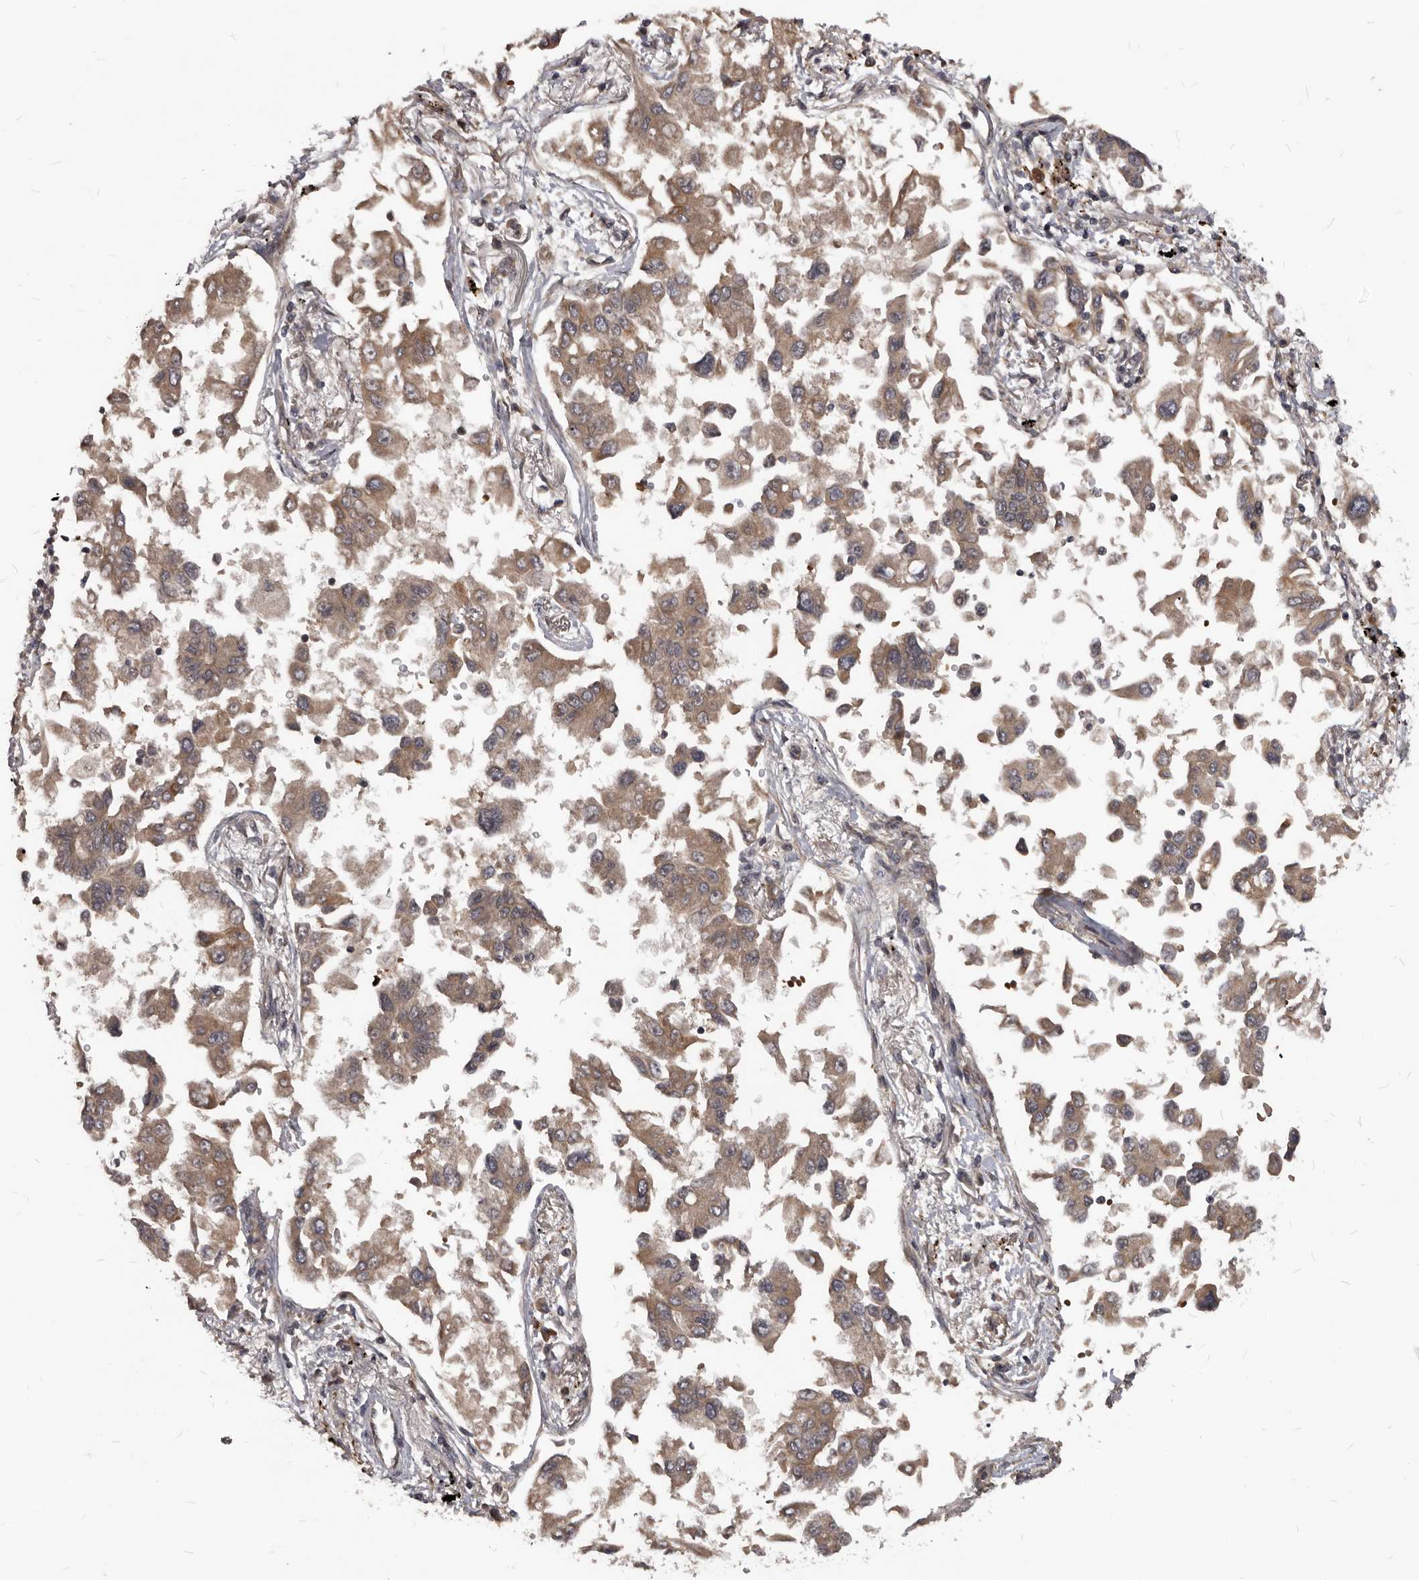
{"staining": {"intensity": "weak", "quantity": ">75%", "location": "cytoplasmic/membranous"}, "tissue": "lung cancer", "cell_type": "Tumor cells", "image_type": "cancer", "snomed": [{"axis": "morphology", "description": "Adenocarcinoma, NOS"}, {"axis": "topography", "description": "Lung"}], "caption": "The histopathology image shows immunohistochemical staining of adenocarcinoma (lung). There is weak cytoplasmic/membranous expression is identified in about >75% of tumor cells.", "gene": "GABPB2", "patient": {"sex": "female", "age": 67}}